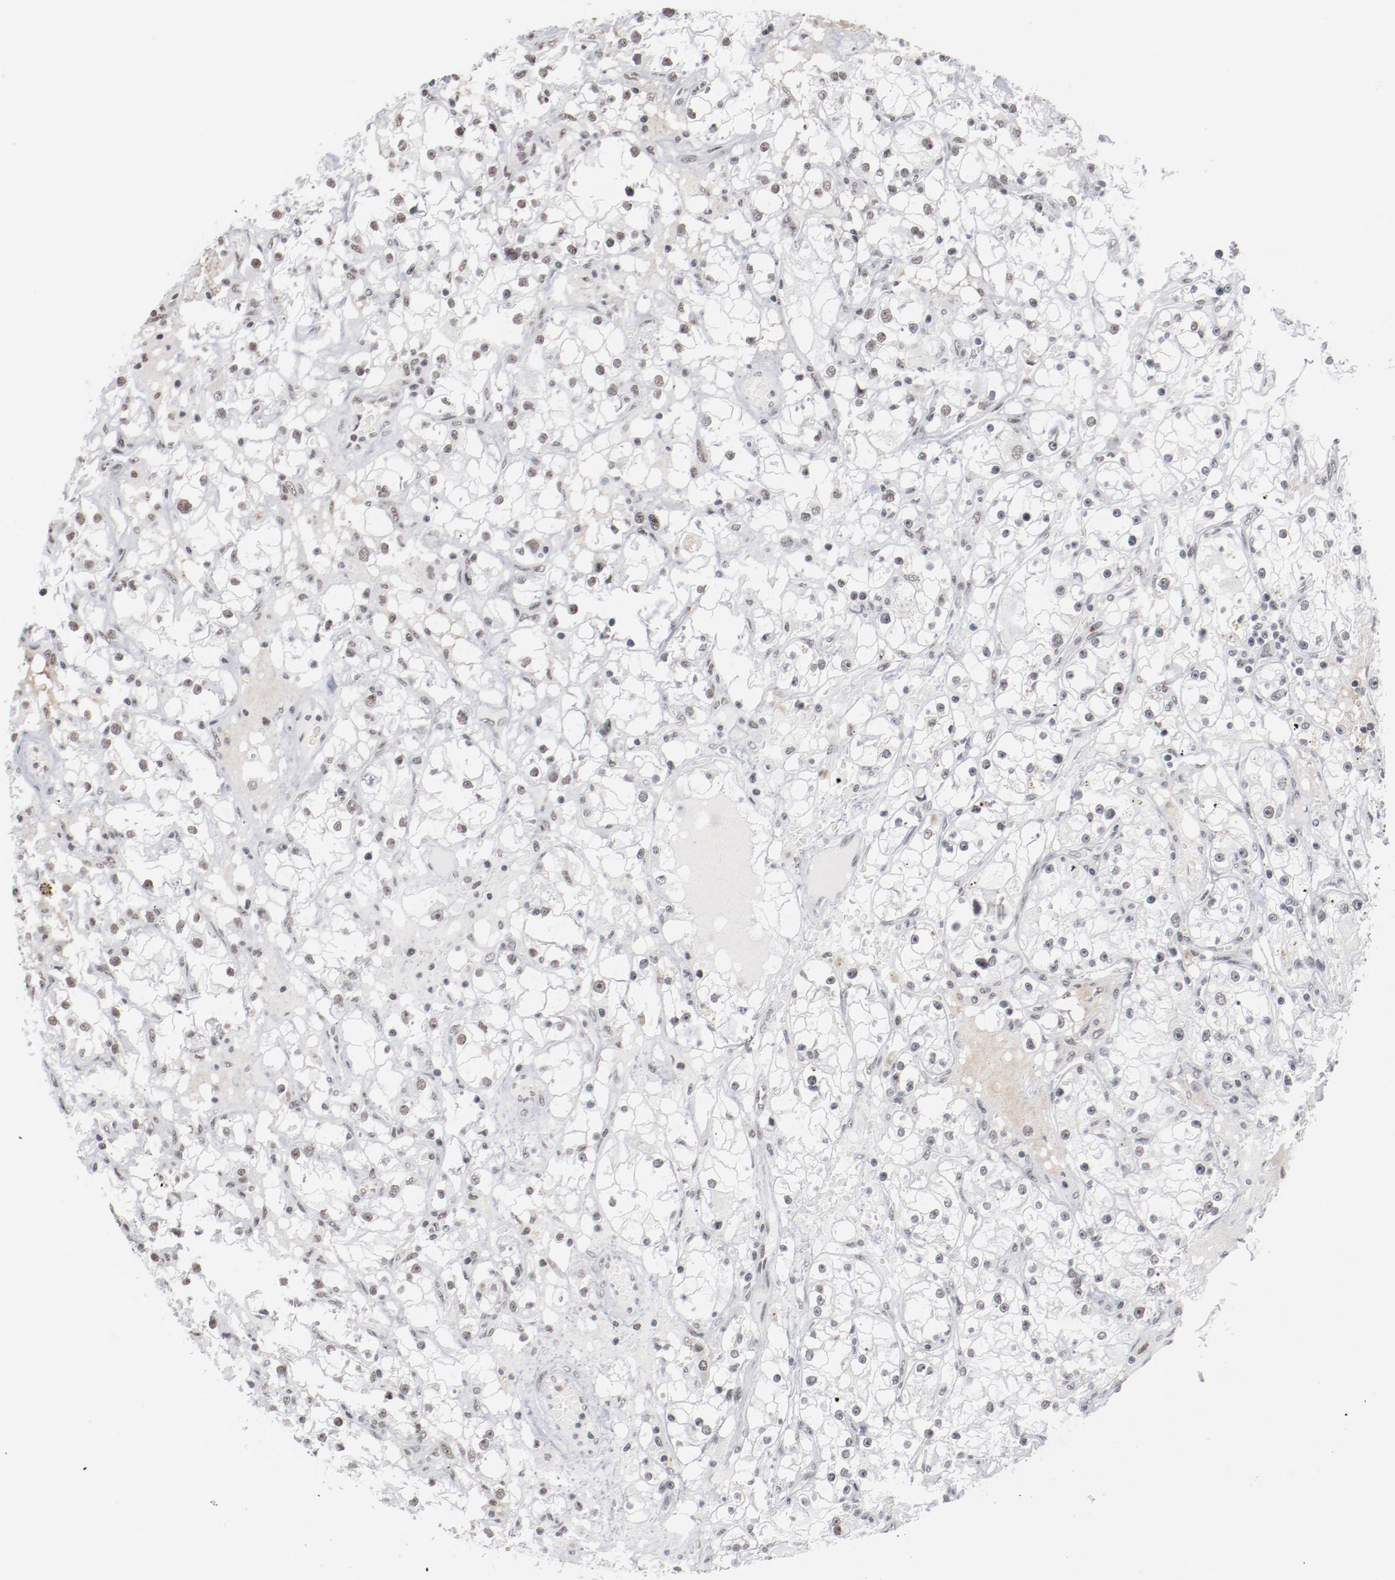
{"staining": {"intensity": "weak", "quantity": "25%-75%", "location": "nuclear"}, "tissue": "renal cancer", "cell_type": "Tumor cells", "image_type": "cancer", "snomed": [{"axis": "morphology", "description": "Adenocarcinoma, NOS"}, {"axis": "topography", "description": "Kidney"}], "caption": "Human renal adenocarcinoma stained for a protein (brown) demonstrates weak nuclear positive positivity in about 25%-75% of tumor cells.", "gene": "BUB3", "patient": {"sex": "male", "age": 56}}